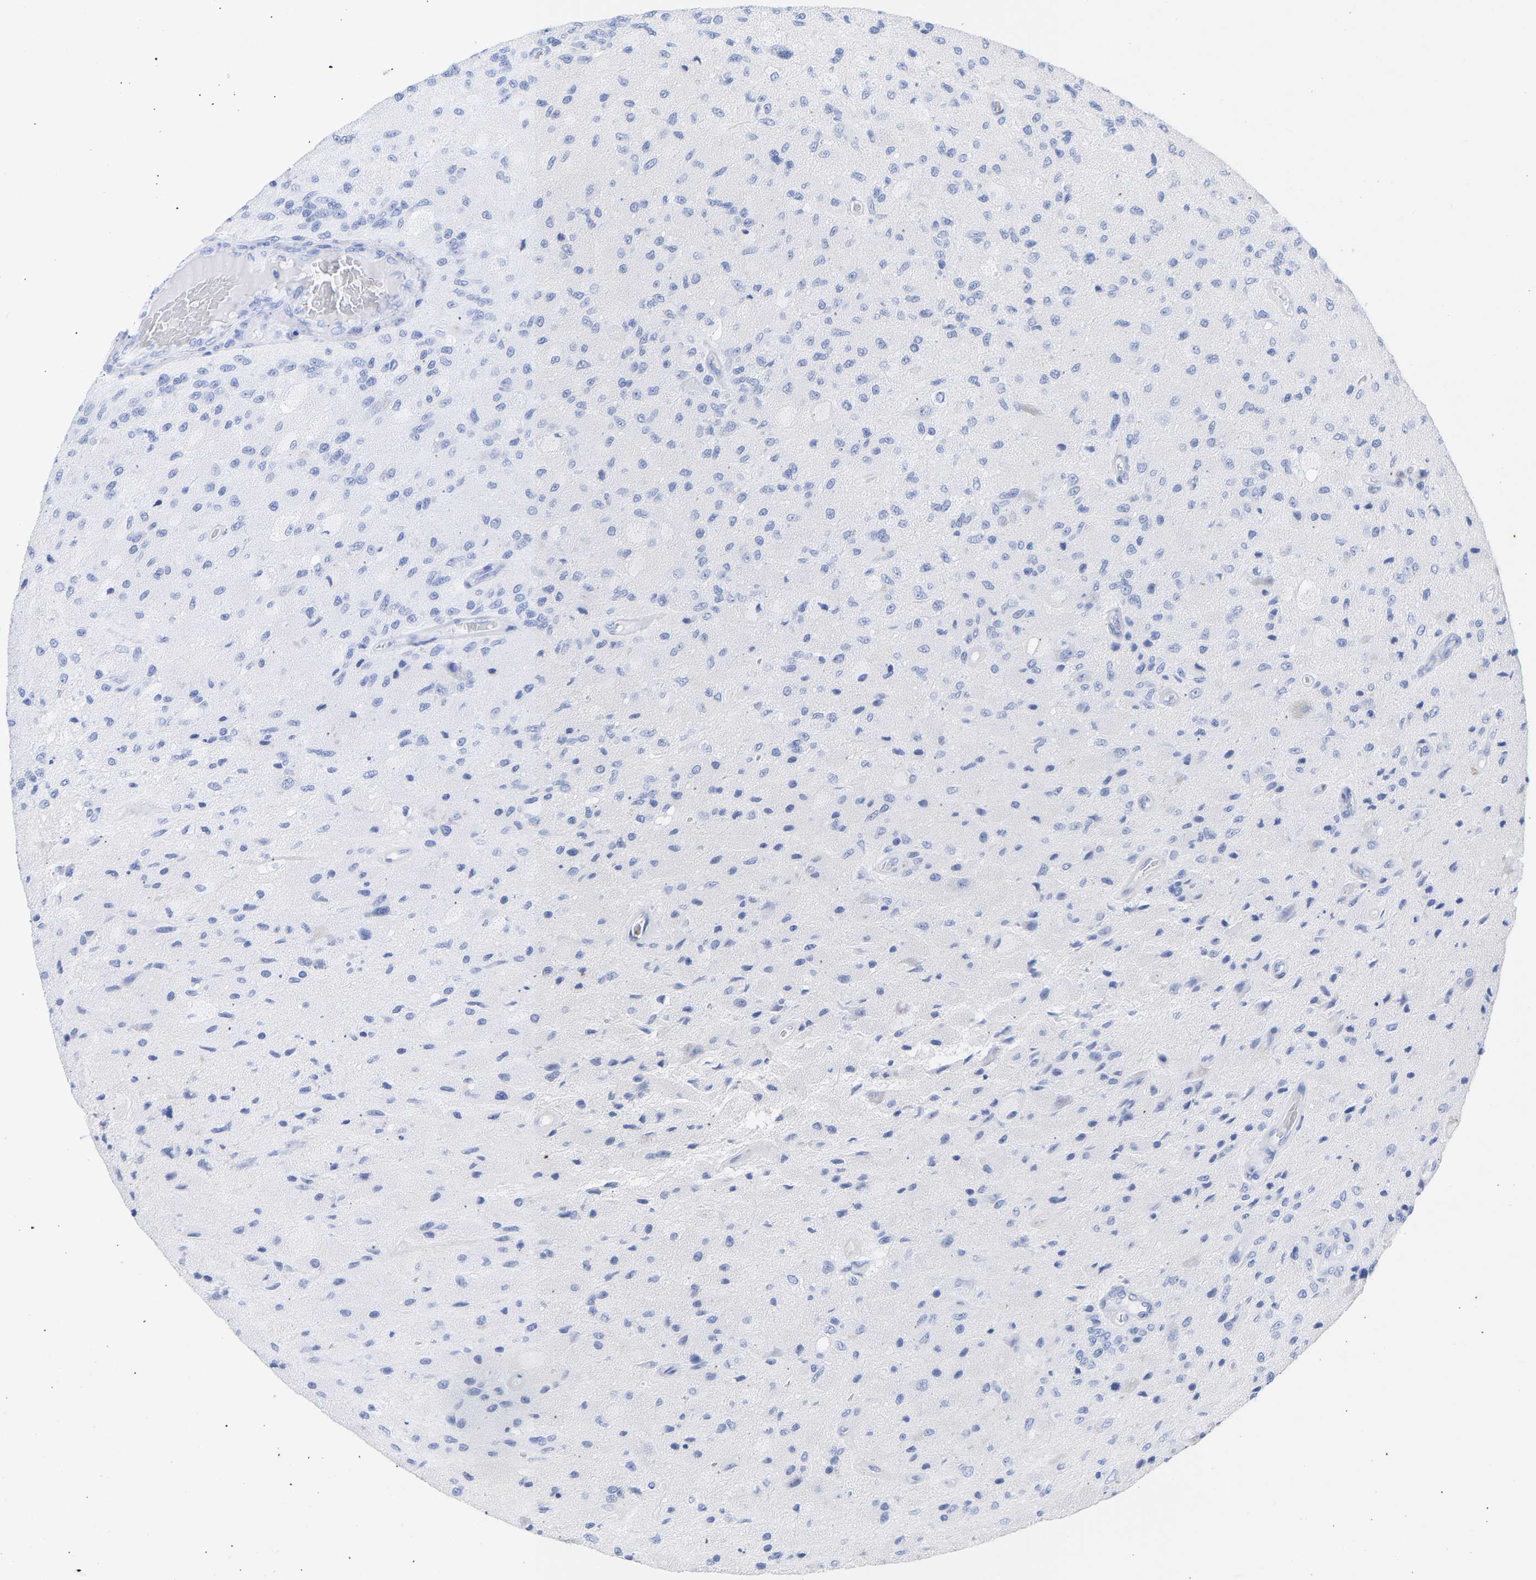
{"staining": {"intensity": "negative", "quantity": "none", "location": "none"}, "tissue": "glioma", "cell_type": "Tumor cells", "image_type": "cancer", "snomed": [{"axis": "morphology", "description": "Normal tissue, NOS"}, {"axis": "morphology", "description": "Glioma, malignant, High grade"}, {"axis": "topography", "description": "Cerebral cortex"}], "caption": "DAB immunohistochemical staining of malignant glioma (high-grade) exhibits no significant positivity in tumor cells. (DAB immunohistochemistry, high magnification).", "gene": "KRT1", "patient": {"sex": "male", "age": 77}}